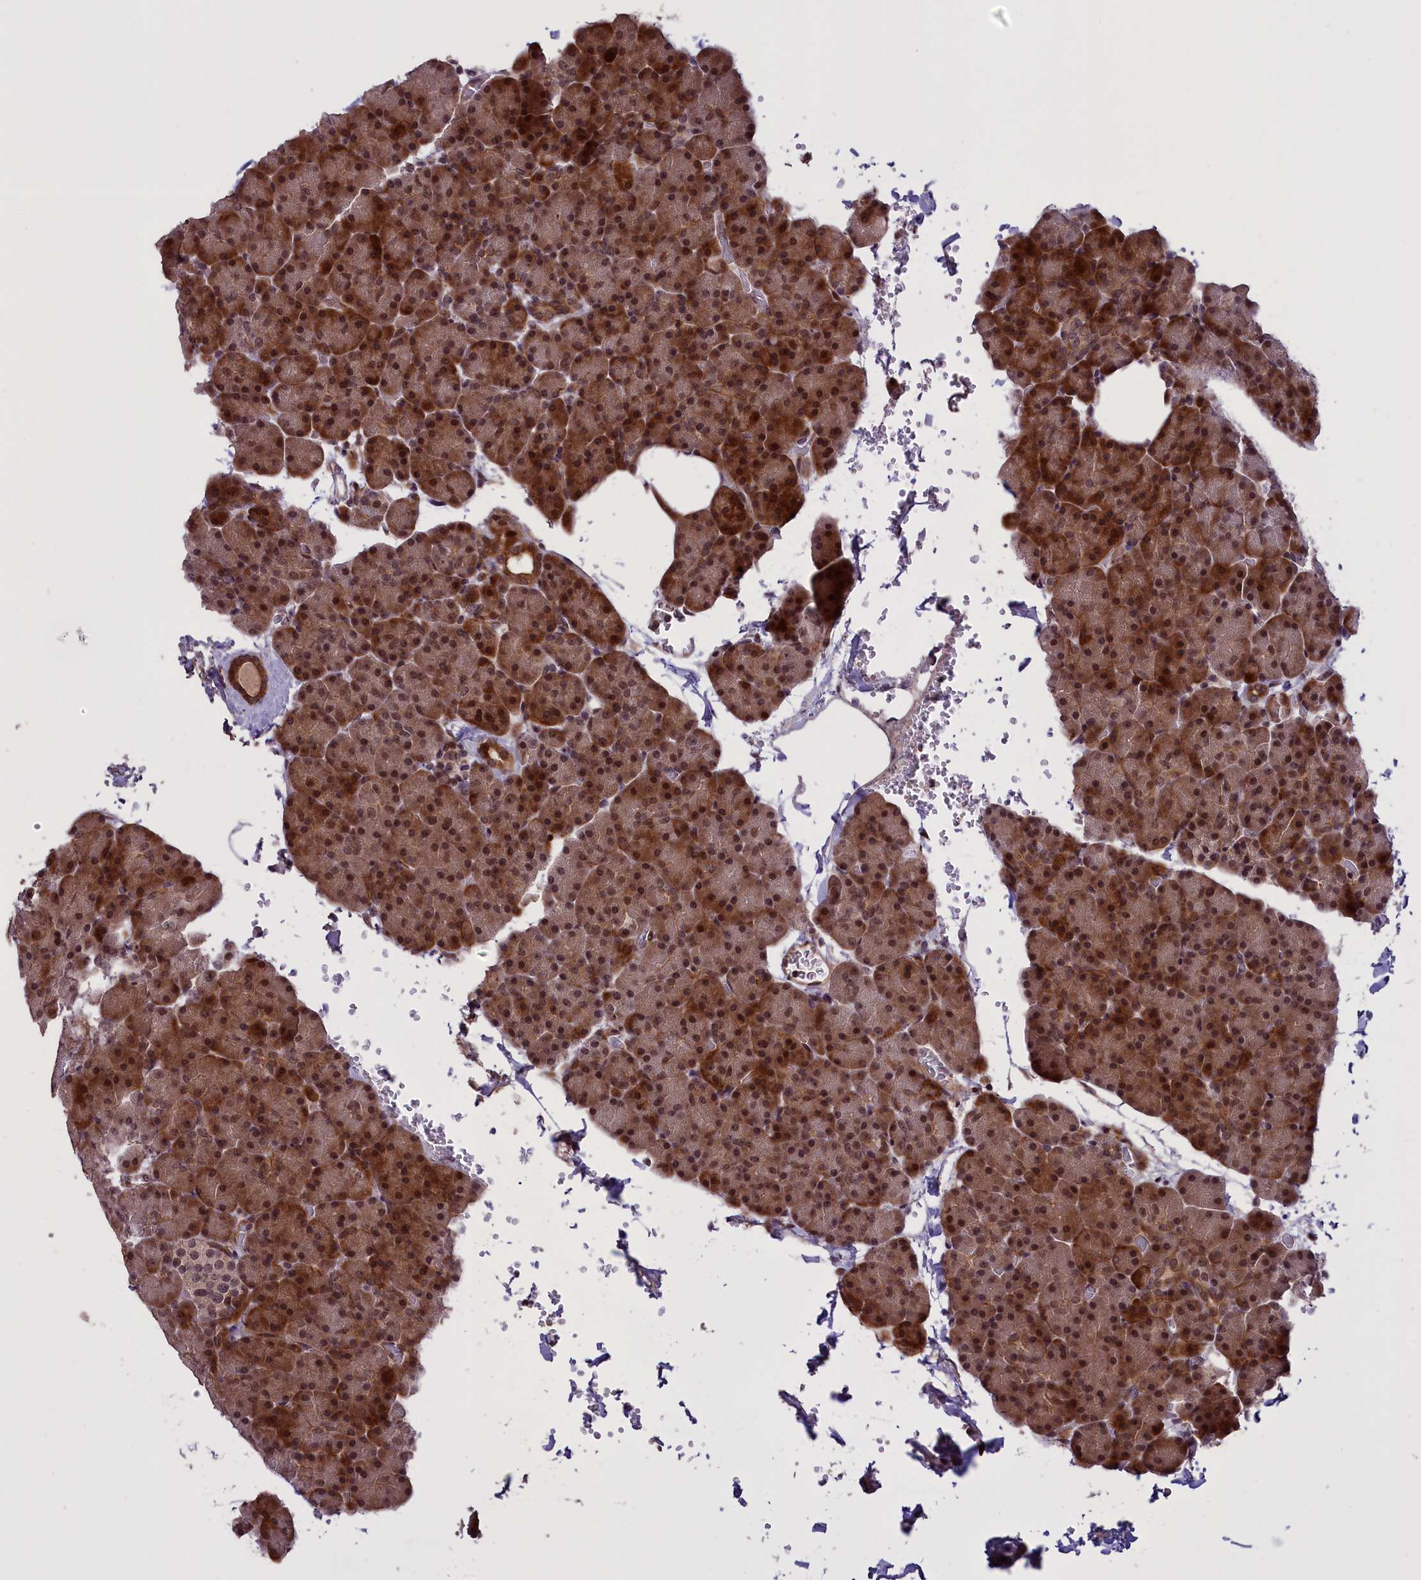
{"staining": {"intensity": "strong", "quantity": "25%-75%", "location": "cytoplasmic/membranous,nuclear"}, "tissue": "pancreas", "cell_type": "Exocrine glandular cells", "image_type": "normal", "snomed": [{"axis": "morphology", "description": "Normal tissue, NOS"}, {"axis": "topography", "description": "Pancreas"}], "caption": "Pancreas stained with immunohistochemistry exhibits strong cytoplasmic/membranous,nuclear positivity in about 25%-75% of exocrine glandular cells. Nuclei are stained in blue.", "gene": "ENHO", "patient": {"sex": "female", "age": 35}}